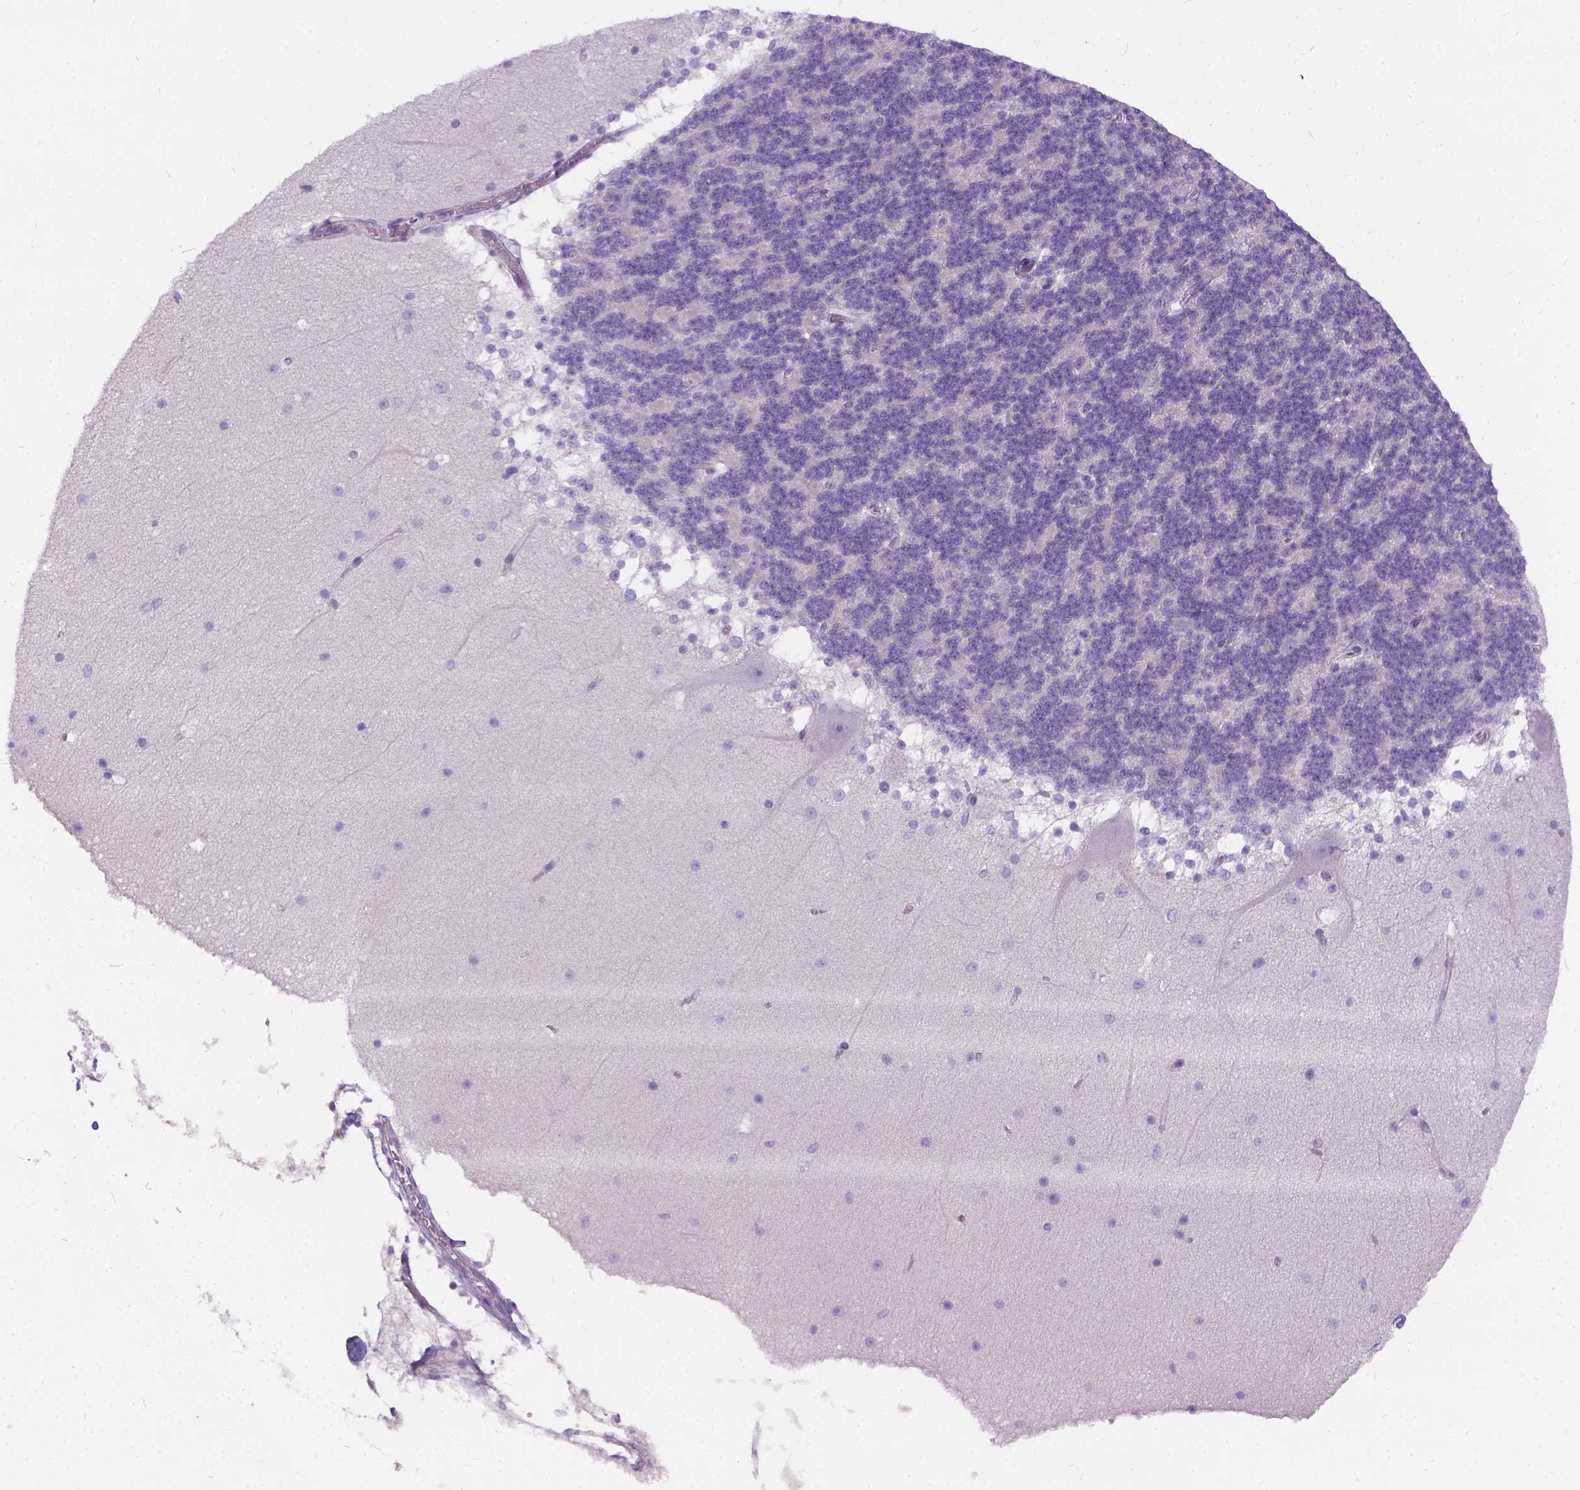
{"staining": {"intensity": "negative", "quantity": "none", "location": "none"}, "tissue": "cerebellum", "cell_type": "Cells in granular layer", "image_type": "normal", "snomed": [{"axis": "morphology", "description": "Normal tissue, NOS"}, {"axis": "topography", "description": "Cerebellum"}], "caption": "This is a histopathology image of immunohistochemistry staining of unremarkable cerebellum, which shows no staining in cells in granular layer. (DAB immunohistochemistry visualized using brightfield microscopy, high magnification).", "gene": "C20orf144", "patient": {"sex": "female", "age": 19}}